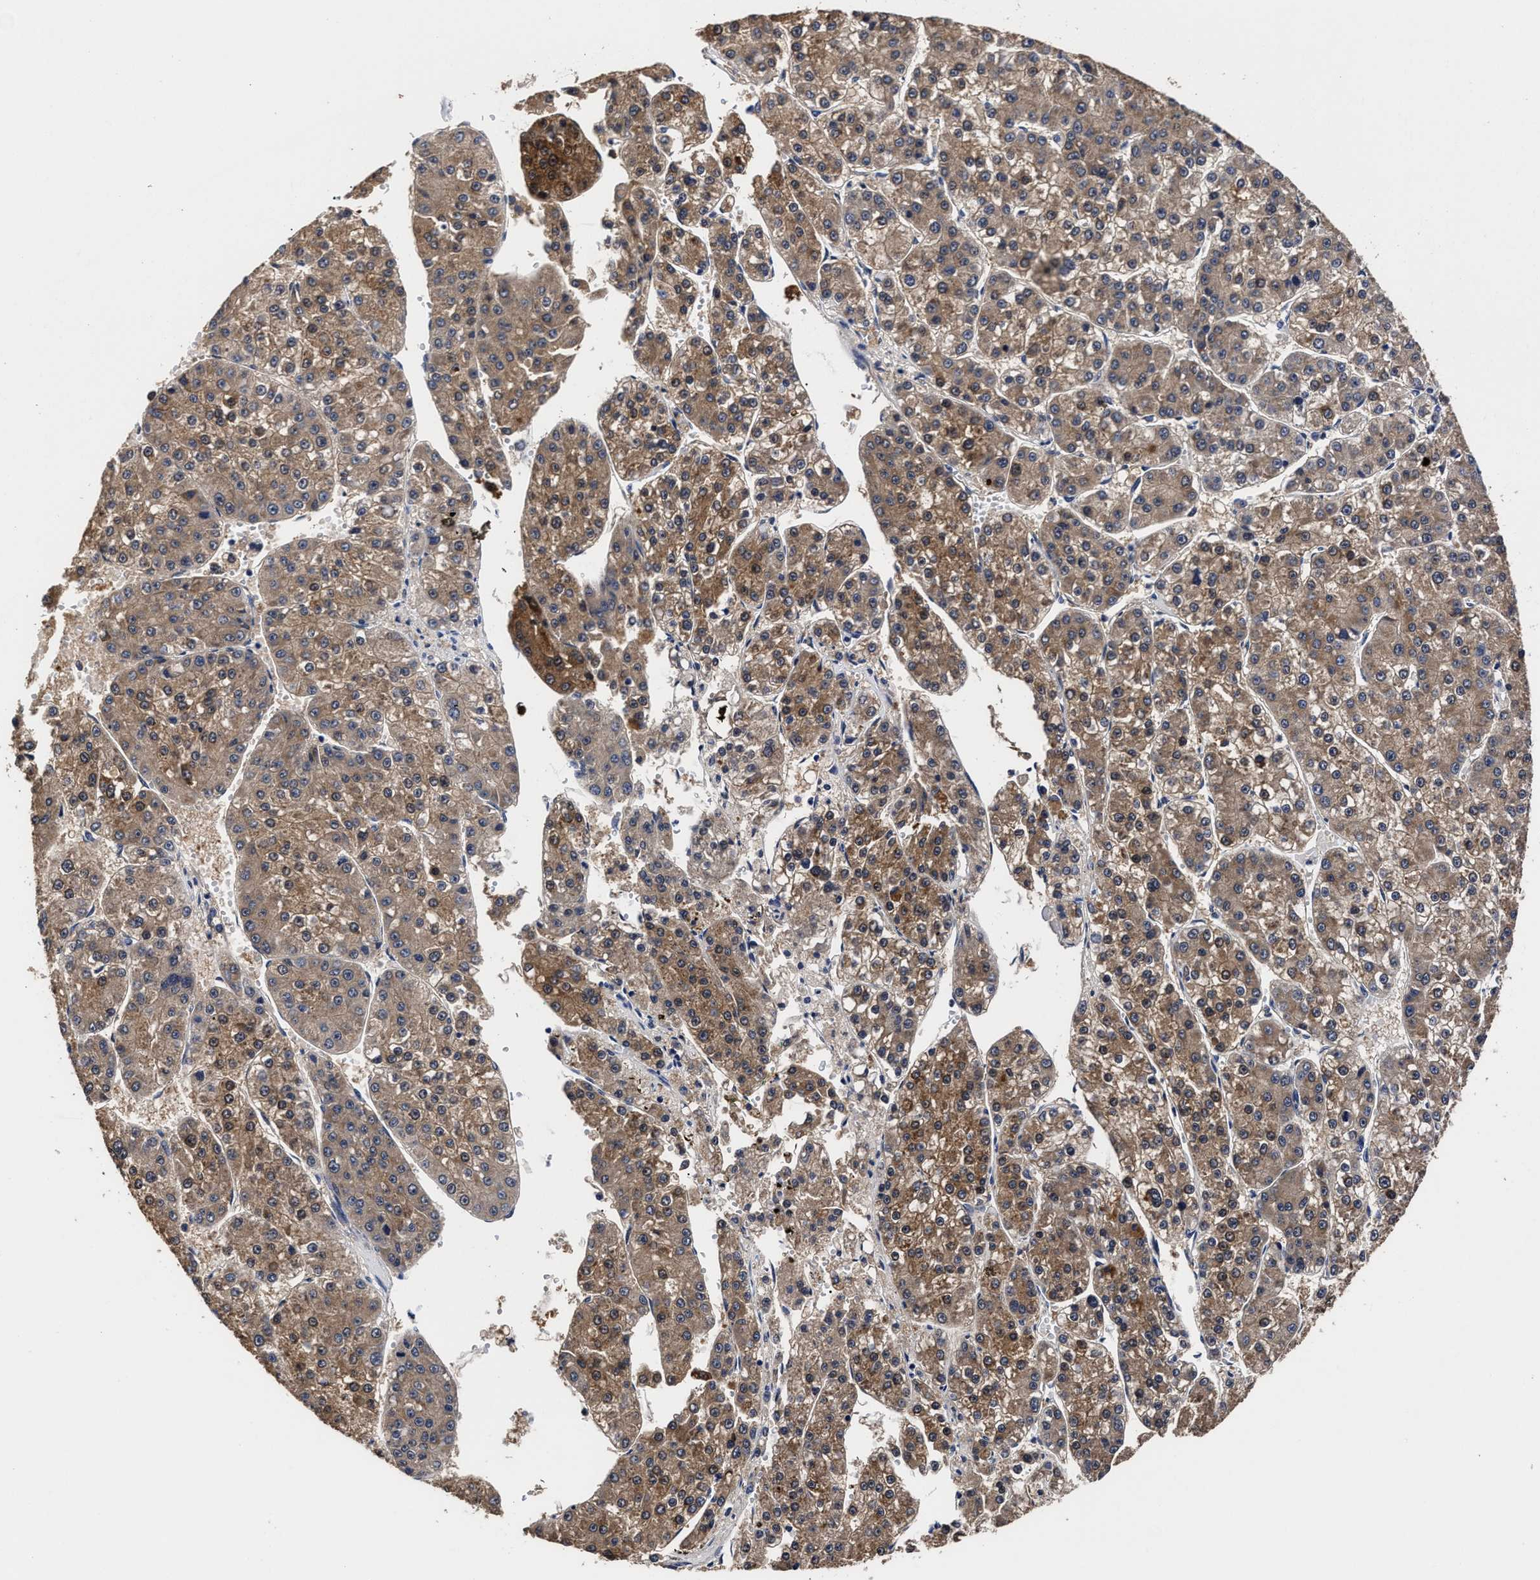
{"staining": {"intensity": "moderate", "quantity": ">75%", "location": "cytoplasmic/membranous"}, "tissue": "liver cancer", "cell_type": "Tumor cells", "image_type": "cancer", "snomed": [{"axis": "morphology", "description": "Carcinoma, Hepatocellular, NOS"}, {"axis": "topography", "description": "Liver"}], "caption": "This photomicrograph displays IHC staining of liver cancer (hepatocellular carcinoma), with medium moderate cytoplasmic/membranous expression in approximately >75% of tumor cells.", "gene": "SOCS5", "patient": {"sex": "female", "age": 73}}